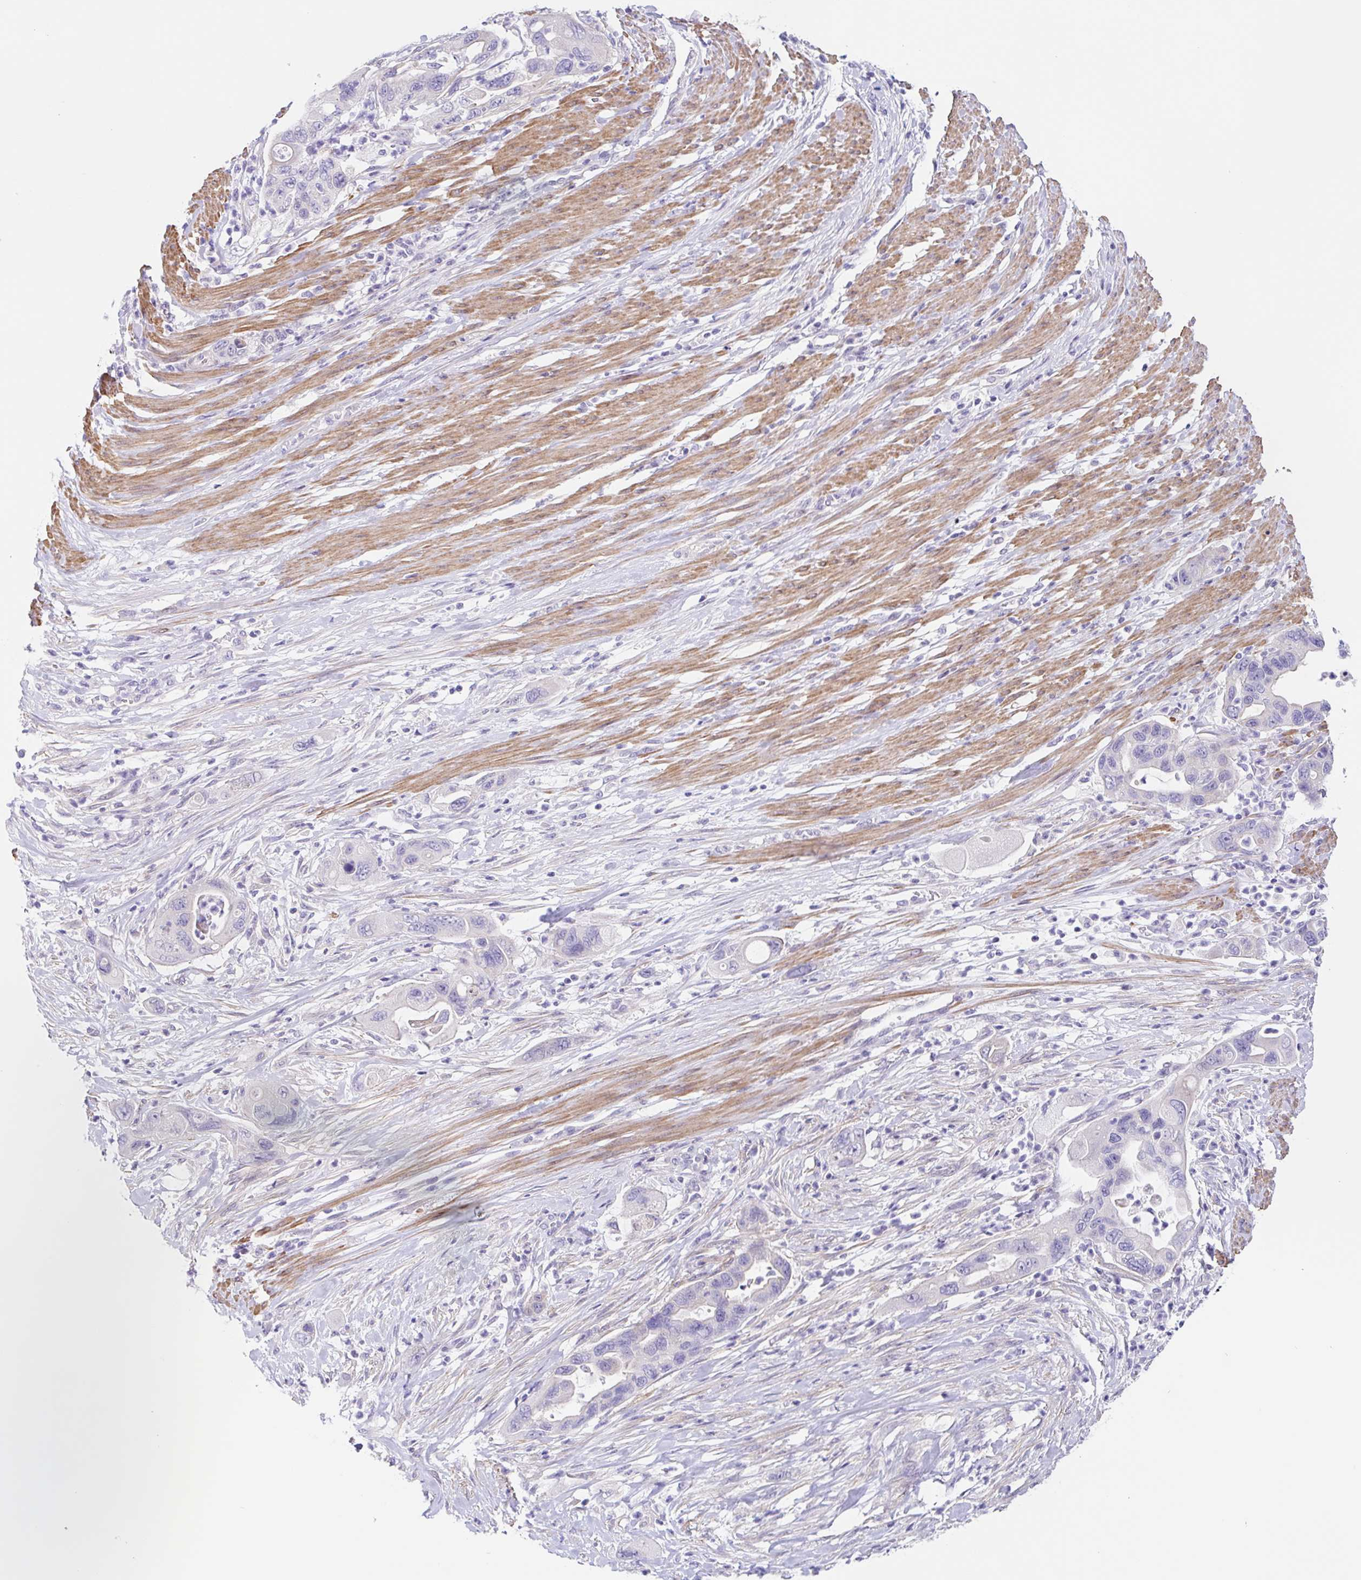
{"staining": {"intensity": "negative", "quantity": "none", "location": "none"}, "tissue": "pancreatic cancer", "cell_type": "Tumor cells", "image_type": "cancer", "snomed": [{"axis": "morphology", "description": "Adenocarcinoma, NOS"}, {"axis": "topography", "description": "Pancreas"}], "caption": "A high-resolution photomicrograph shows immunohistochemistry (IHC) staining of pancreatic cancer (adenocarcinoma), which shows no significant expression in tumor cells.", "gene": "DCAF17", "patient": {"sex": "female", "age": 71}}